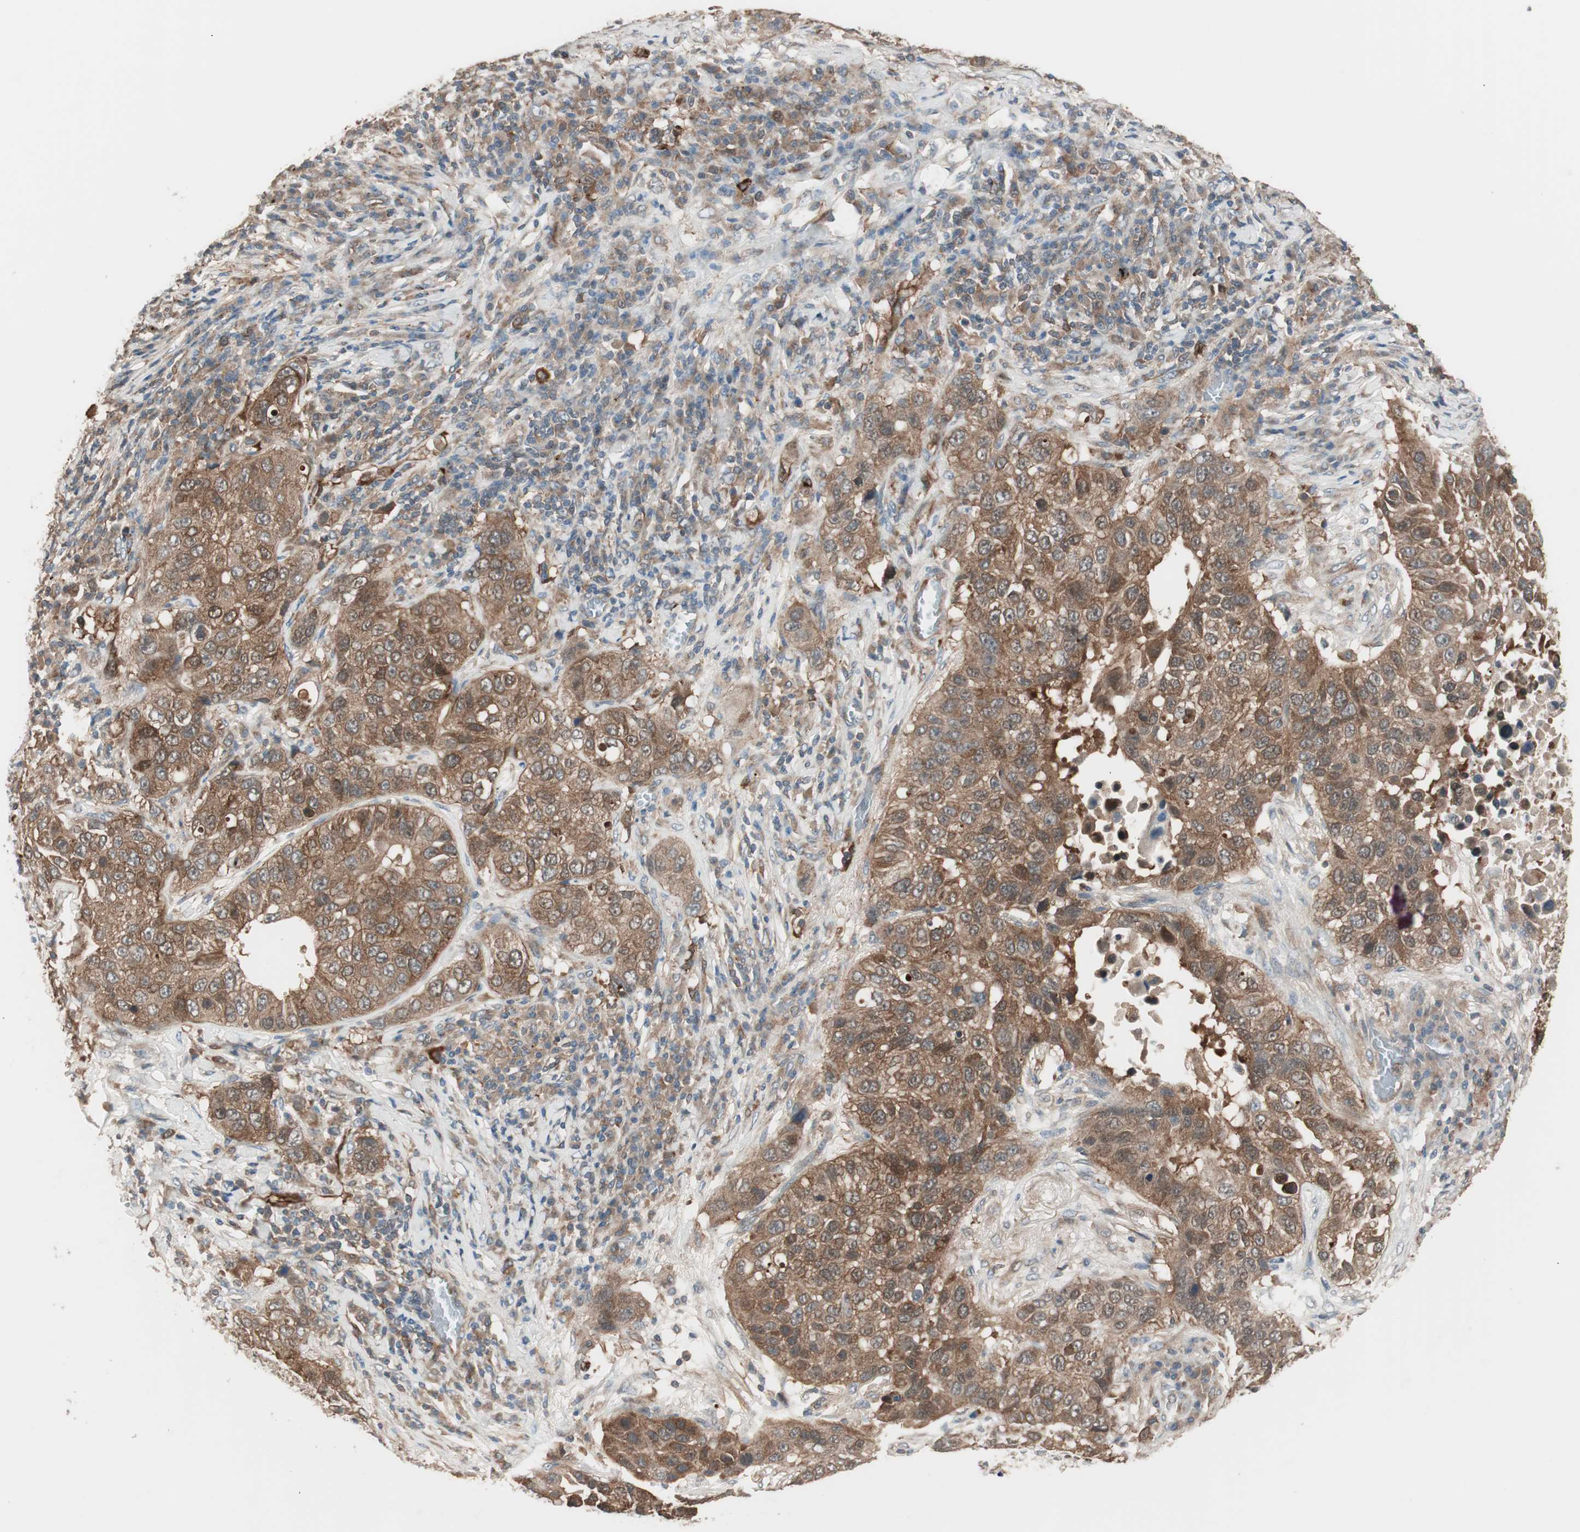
{"staining": {"intensity": "moderate", "quantity": ">75%", "location": "cytoplasmic/membranous"}, "tissue": "lung cancer", "cell_type": "Tumor cells", "image_type": "cancer", "snomed": [{"axis": "morphology", "description": "Squamous cell carcinoma, NOS"}, {"axis": "topography", "description": "Lung"}], "caption": "About >75% of tumor cells in human lung squamous cell carcinoma display moderate cytoplasmic/membranous protein positivity as visualized by brown immunohistochemical staining.", "gene": "STAB1", "patient": {"sex": "male", "age": 57}}